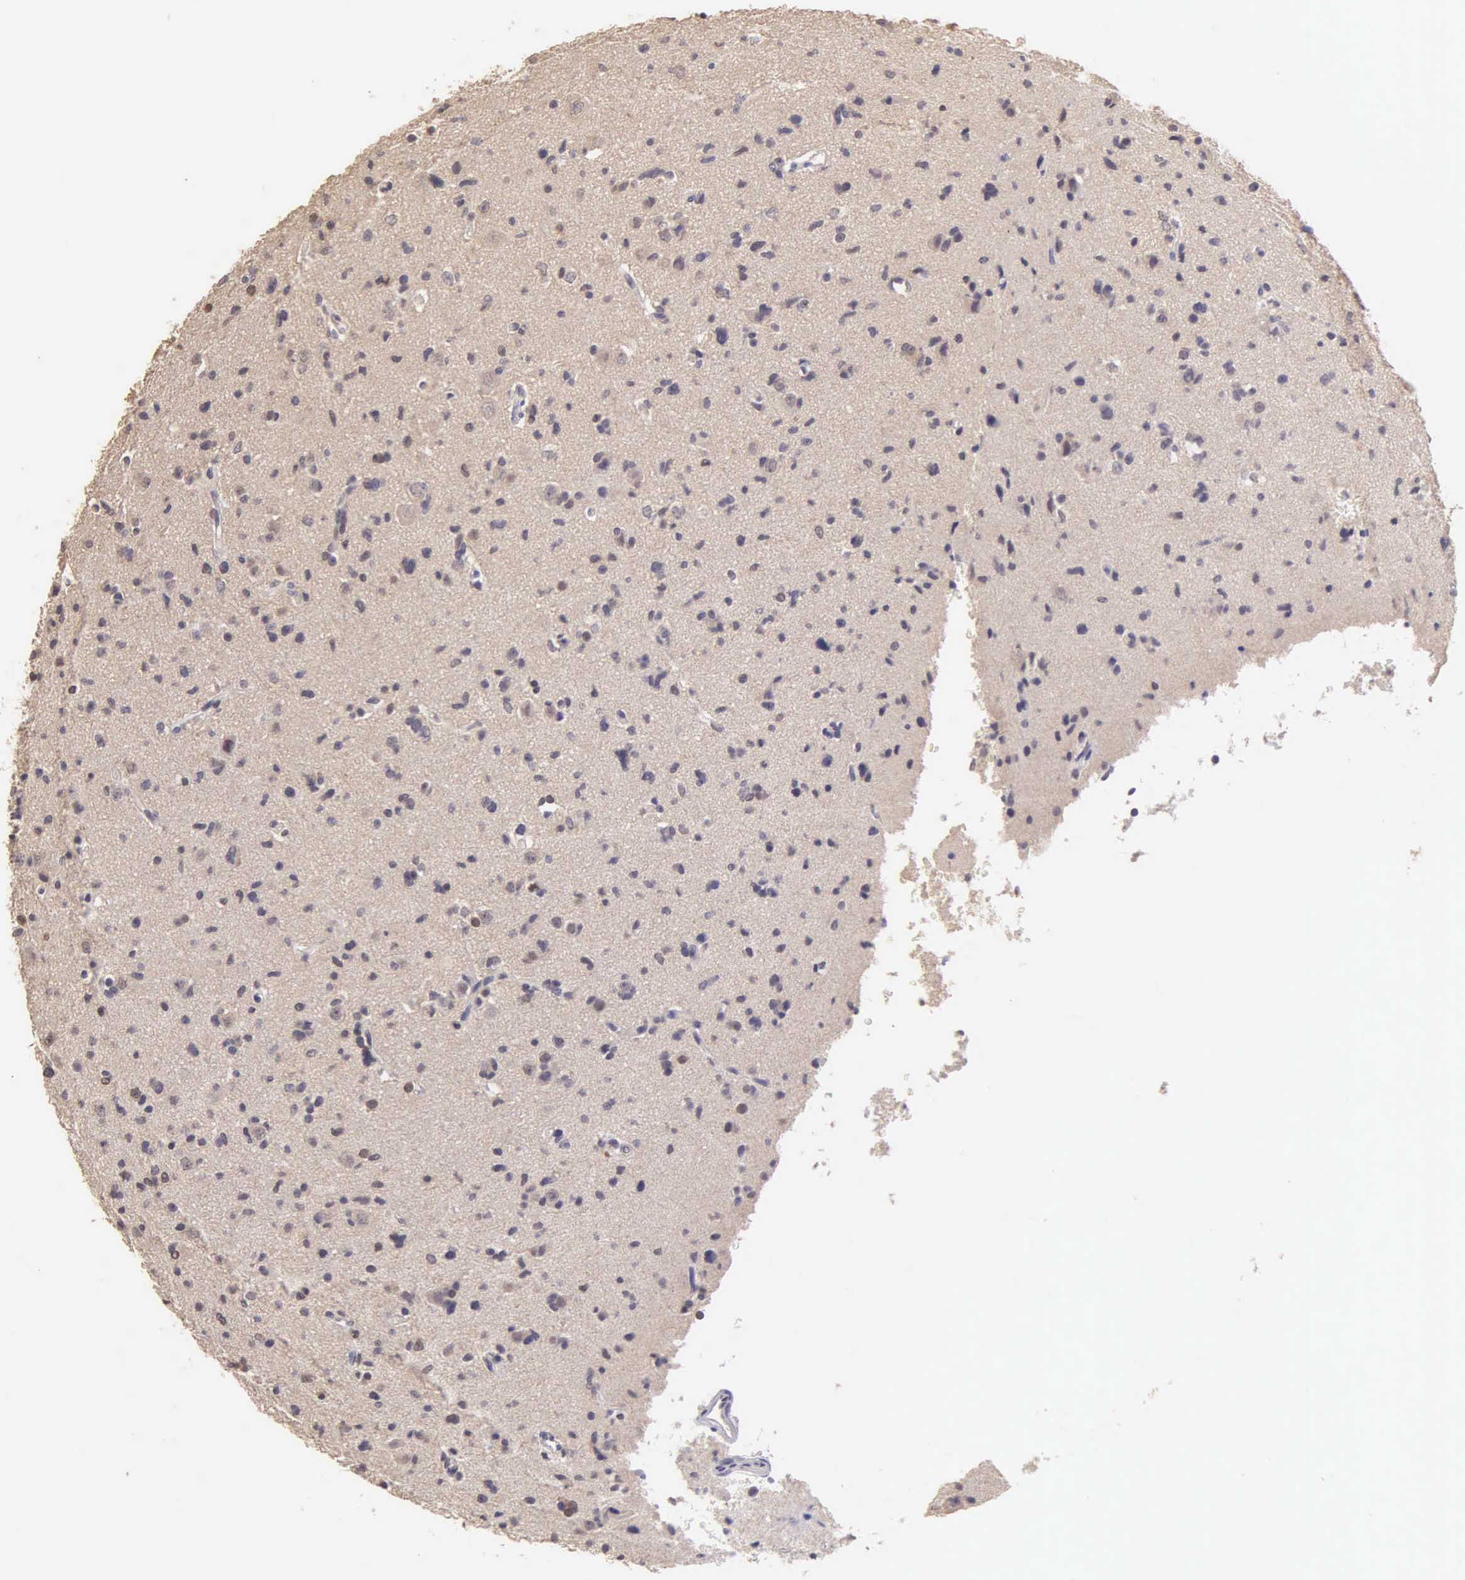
{"staining": {"intensity": "negative", "quantity": "none", "location": "none"}, "tissue": "glioma", "cell_type": "Tumor cells", "image_type": "cancer", "snomed": [{"axis": "morphology", "description": "Glioma, malignant, Low grade"}, {"axis": "topography", "description": "Brain"}], "caption": "Immunohistochemistry of glioma exhibits no positivity in tumor cells. The staining was performed using DAB (3,3'-diaminobenzidine) to visualize the protein expression in brown, while the nuclei were stained in blue with hematoxylin (Magnification: 20x).", "gene": "MKI67", "patient": {"sex": "female", "age": 46}}